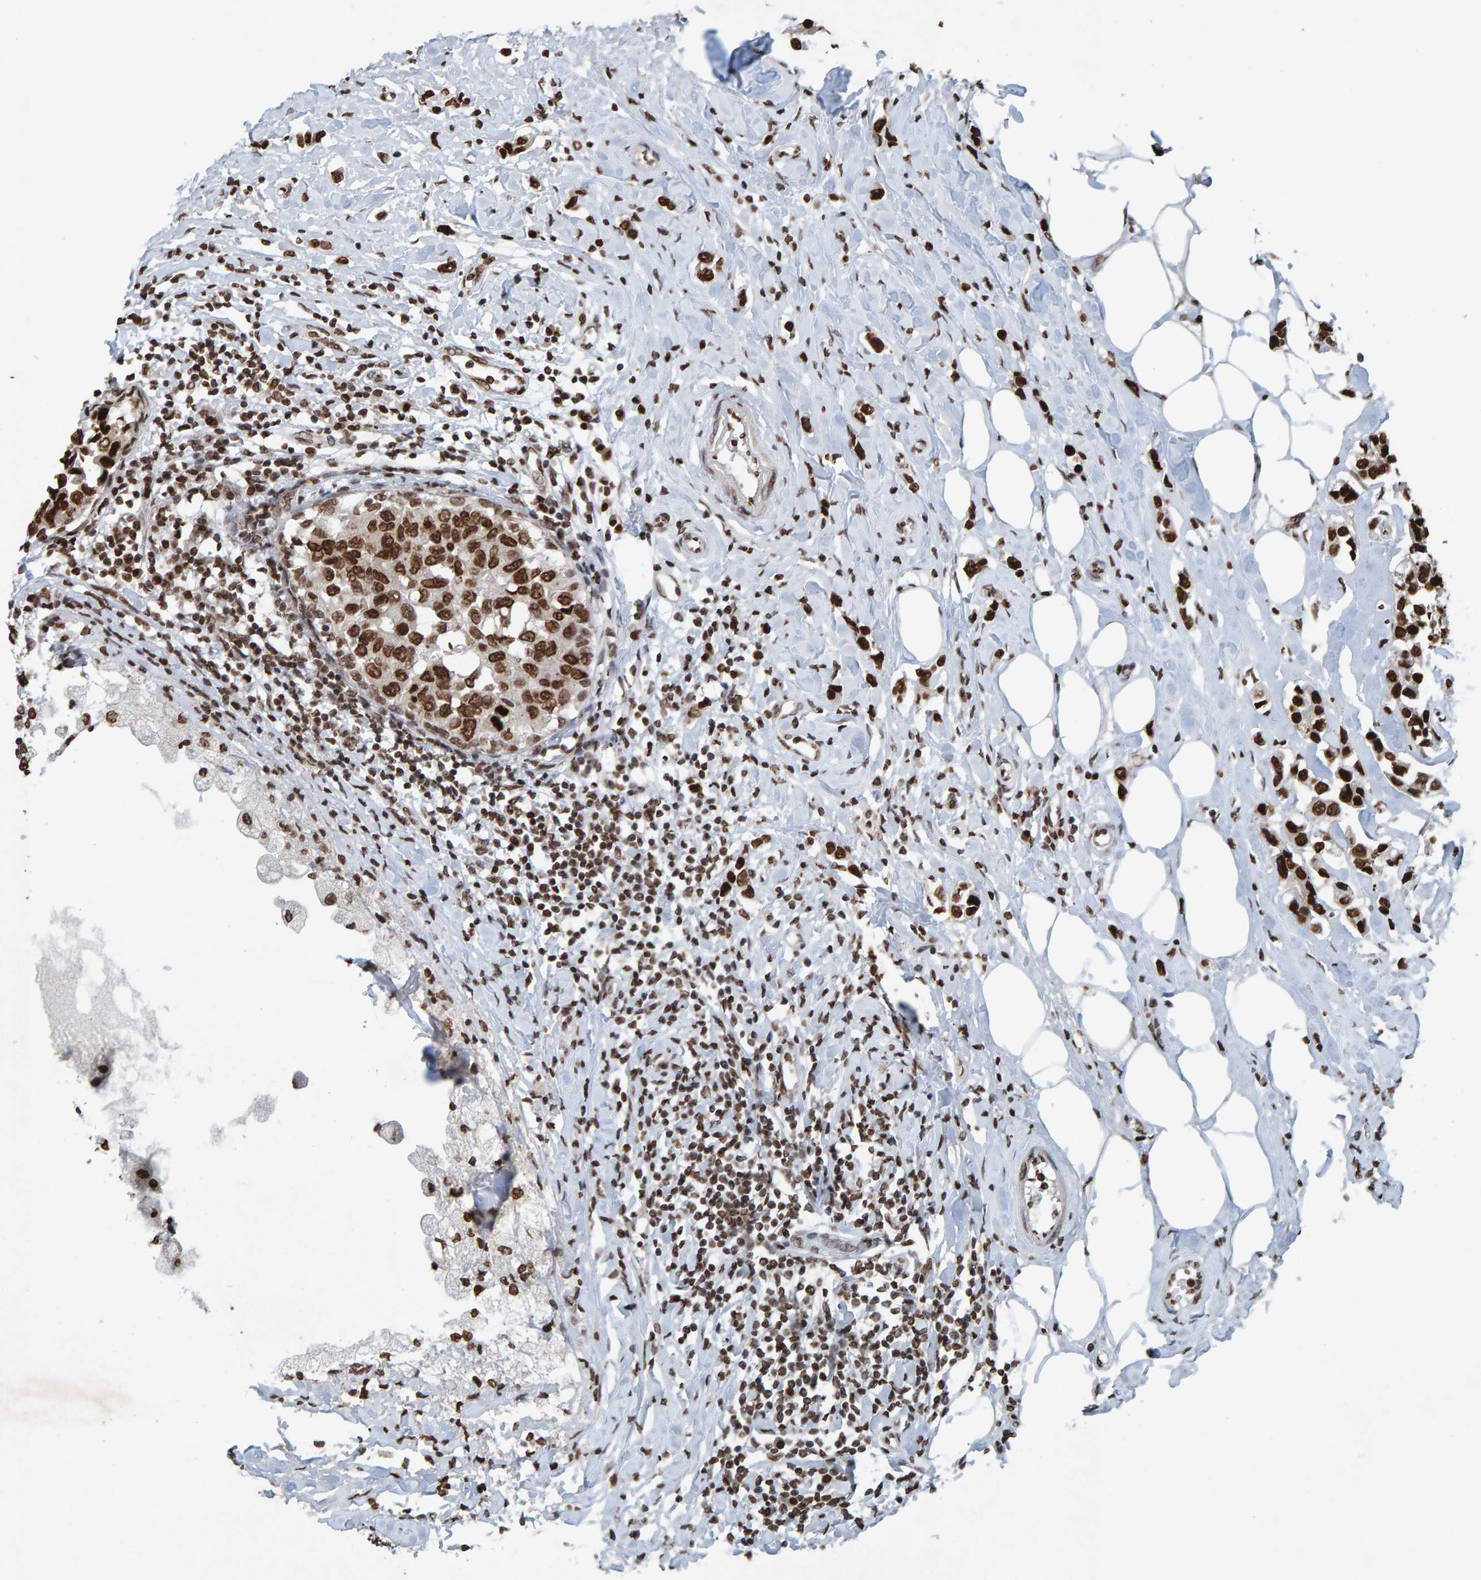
{"staining": {"intensity": "strong", "quantity": ">75%", "location": "nuclear"}, "tissue": "breast cancer", "cell_type": "Tumor cells", "image_type": "cancer", "snomed": [{"axis": "morphology", "description": "Normal tissue, NOS"}, {"axis": "morphology", "description": "Duct carcinoma"}, {"axis": "topography", "description": "Breast"}], "caption": "Immunohistochemistry photomicrograph of neoplastic tissue: human breast cancer (invasive ductal carcinoma) stained using immunohistochemistry (IHC) shows high levels of strong protein expression localized specifically in the nuclear of tumor cells, appearing as a nuclear brown color.", "gene": "H2AZ1", "patient": {"sex": "female", "age": 50}}